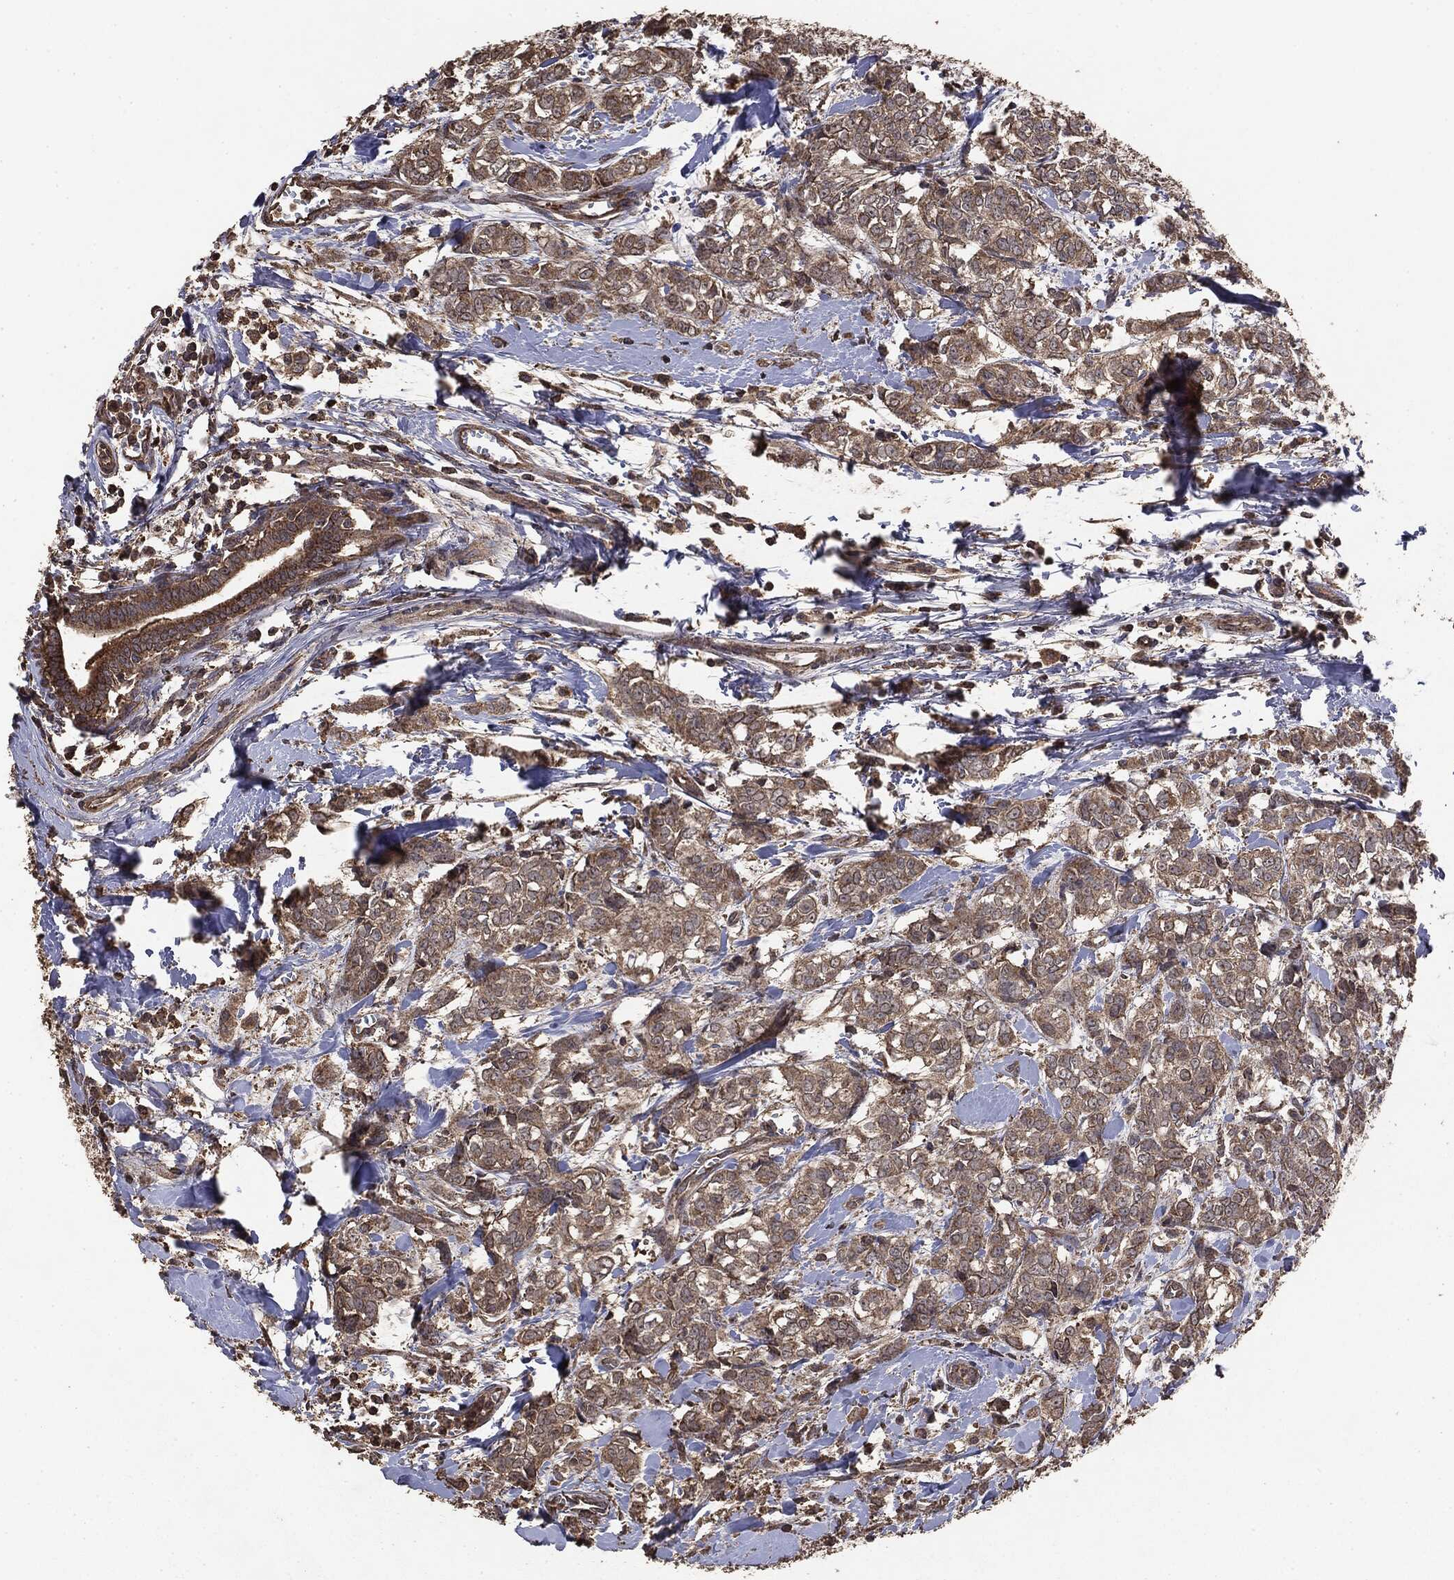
{"staining": {"intensity": "moderate", "quantity": ">75%", "location": "cytoplasmic/membranous"}, "tissue": "breast cancer", "cell_type": "Tumor cells", "image_type": "cancer", "snomed": [{"axis": "morphology", "description": "Duct carcinoma"}, {"axis": "topography", "description": "Breast"}], "caption": "Moderate cytoplasmic/membranous expression is seen in about >75% of tumor cells in infiltrating ductal carcinoma (breast). The staining was performed using DAB to visualize the protein expression in brown, while the nuclei were stained in blue with hematoxylin (Magnification: 20x).", "gene": "MTOR", "patient": {"sex": "female", "age": 61}}